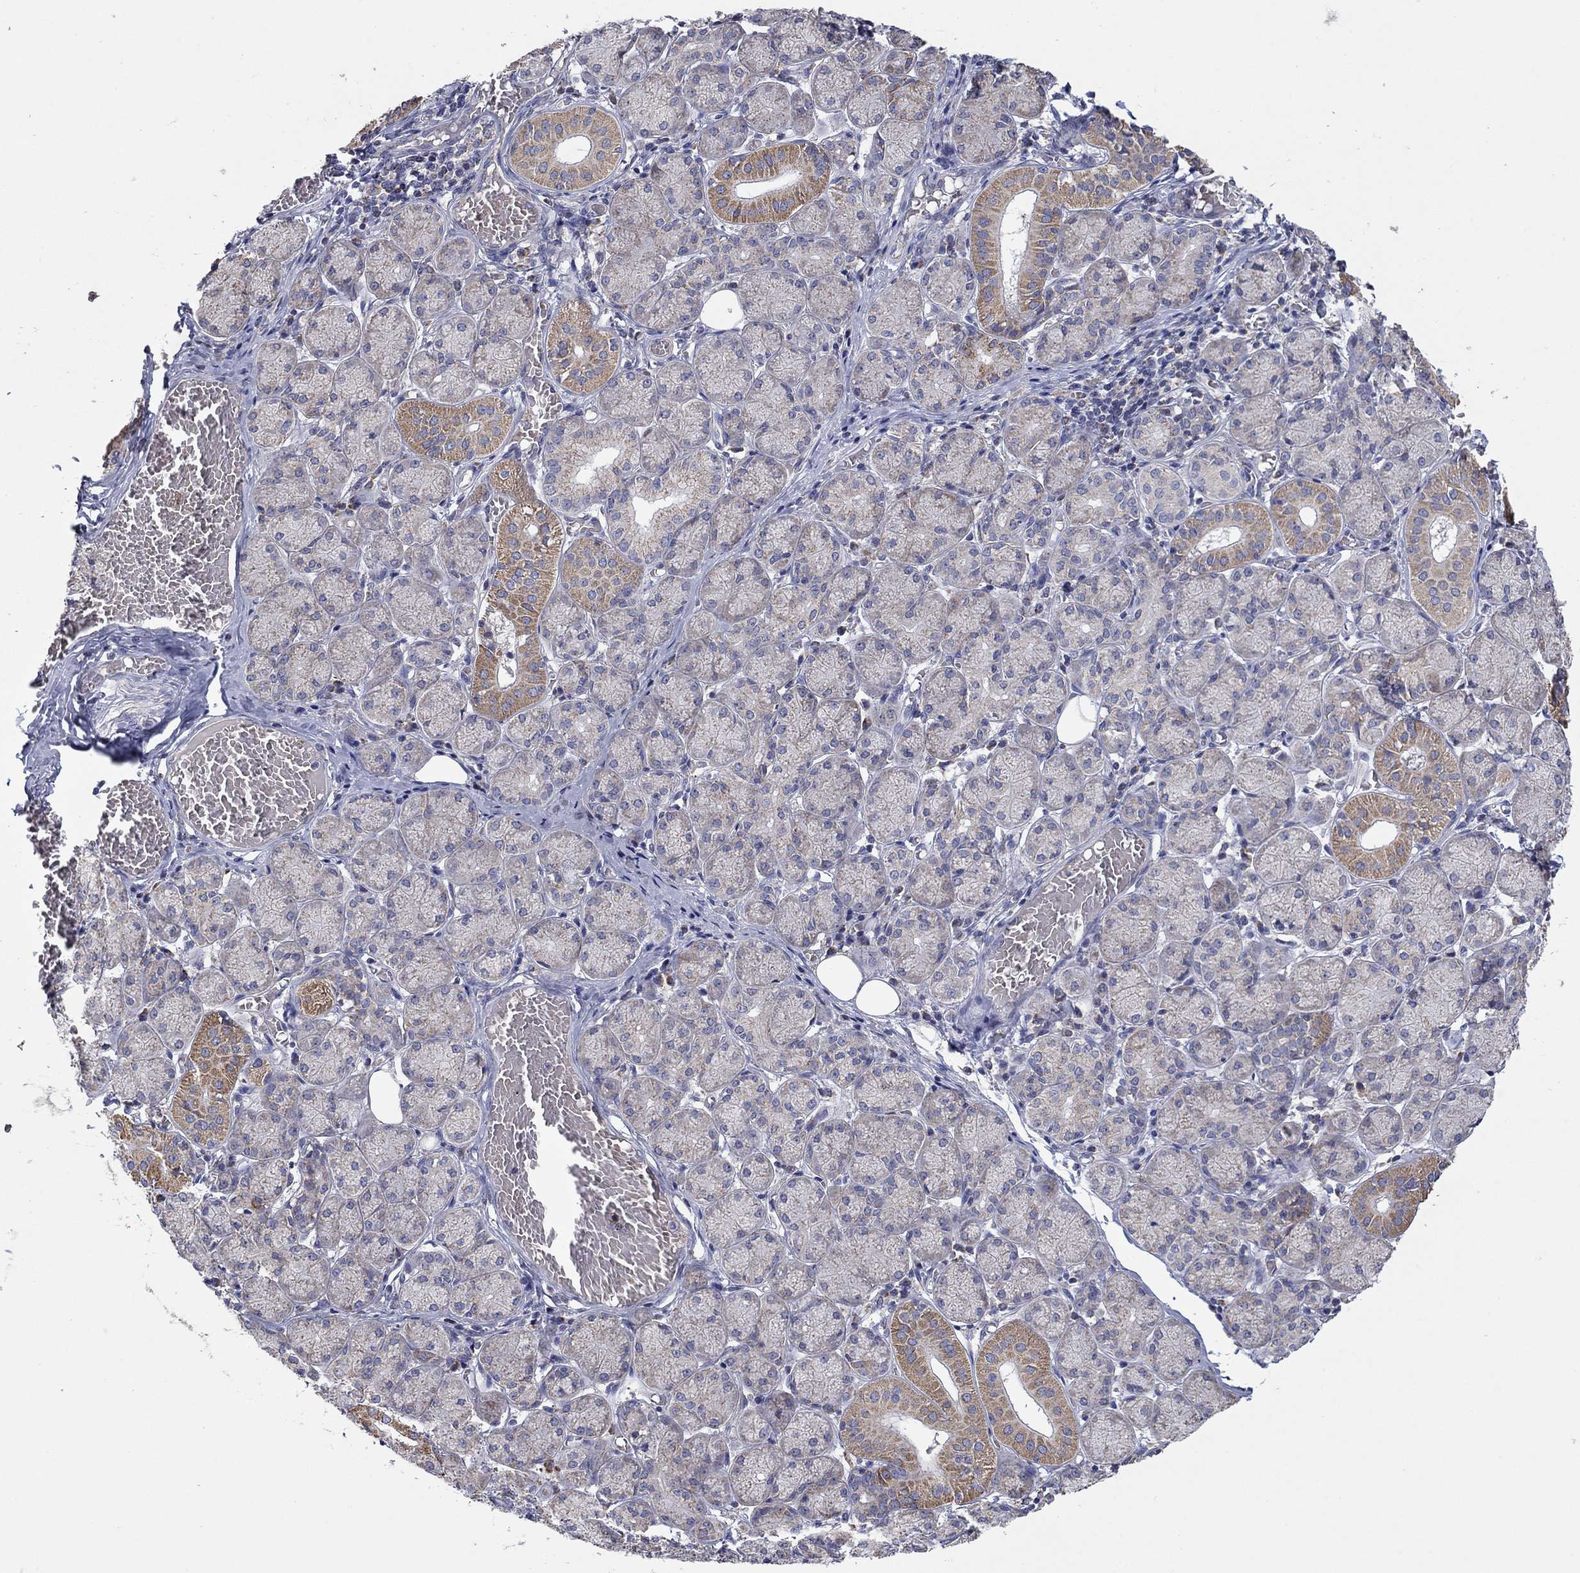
{"staining": {"intensity": "moderate", "quantity": "<25%", "location": "cytoplasmic/membranous"}, "tissue": "salivary gland", "cell_type": "Glandular cells", "image_type": "normal", "snomed": [{"axis": "morphology", "description": "Normal tissue, NOS"}, {"axis": "topography", "description": "Salivary gland"}, {"axis": "topography", "description": "Peripheral nerve tissue"}], "caption": "This image reveals benign salivary gland stained with IHC to label a protein in brown. The cytoplasmic/membranous of glandular cells show moderate positivity for the protein. Nuclei are counter-stained blue.", "gene": "HPS5", "patient": {"sex": "female", "age": 24}}